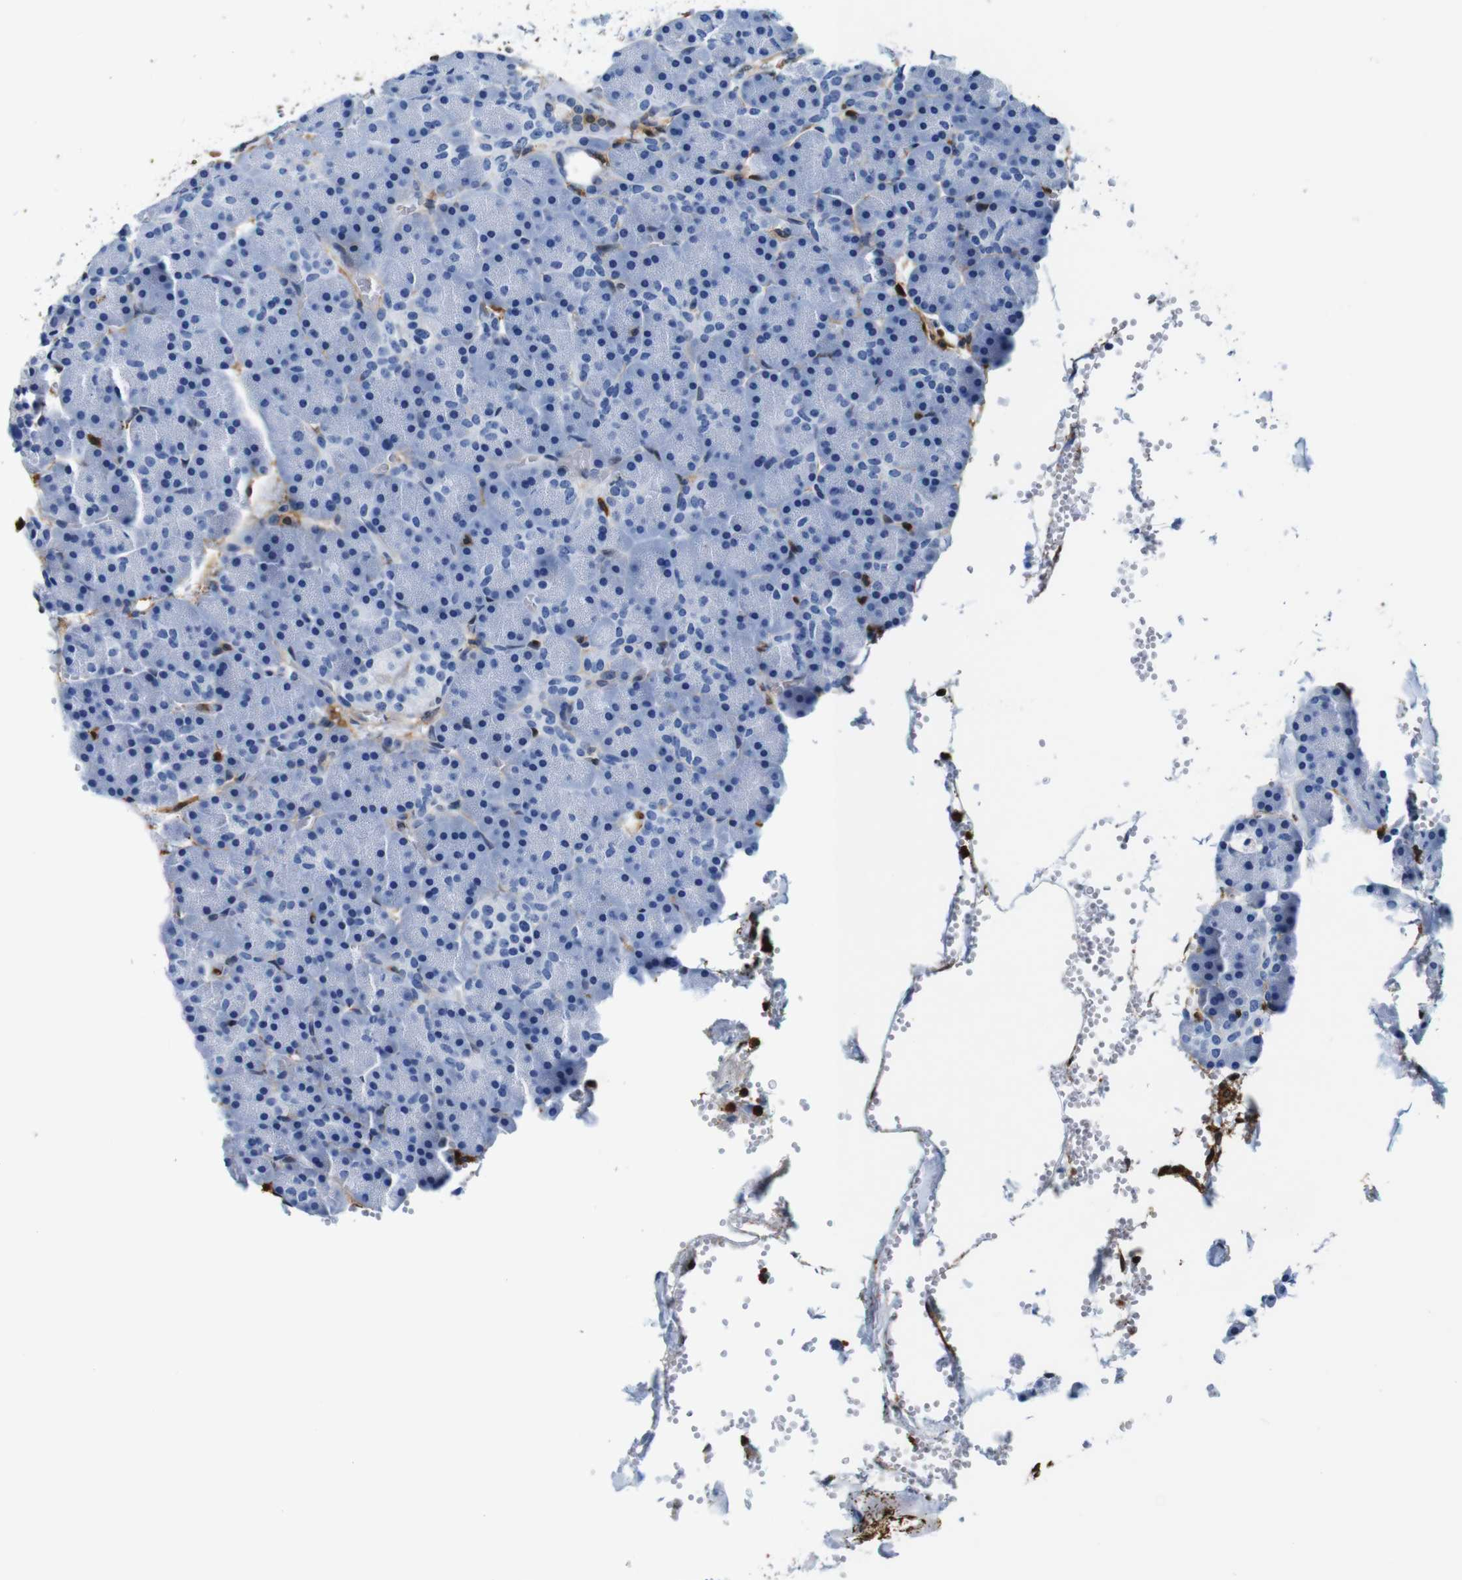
{"staining": {"intensity": "negative", "quantity": "none", "location": "none"}, "tissue": "pancreas", "cell_type": "Exocrine glandular cells", "image_type": "normal", "snomed": [{"axis": "morphology", "description": "Normal tissue, NOS"}, {"axis": "topography", "description": "Pancreas"}], "caption": "IHC photomicrograph of normal pancreas: pancreas stained with DAB reveals no significant protein positivity in exocrine glandular cells. The staining was performed using DAB (3,3'-diaminobenzidine) to visualize the protein expression in brown, while the nuclei were stained in blue with hematoxylin (Magnification: 20x).", "gene": "ANXA1", "patient": {"sex": "female", "age": 35}}